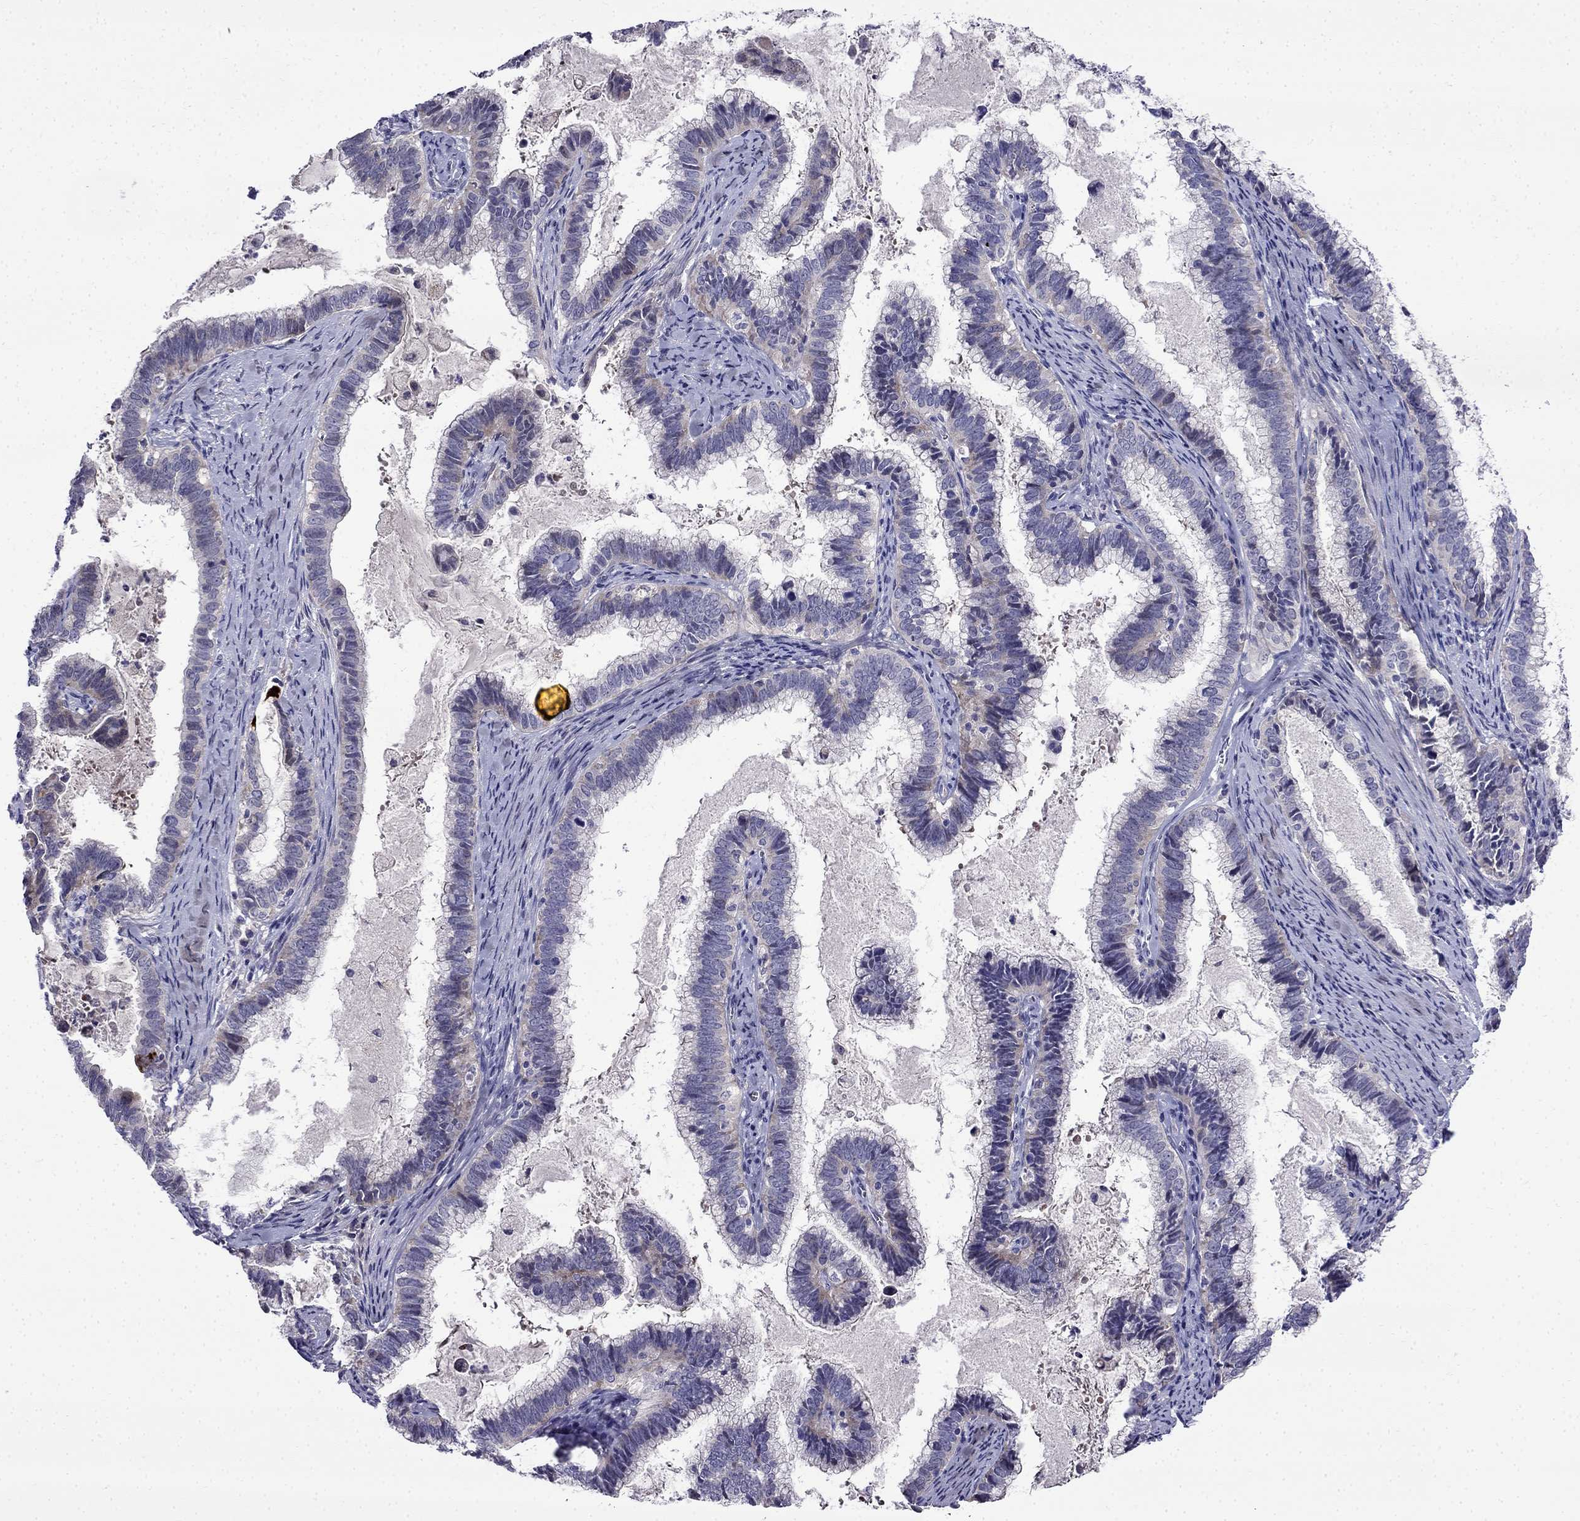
{"staining": {"intensity": "weak", "quantity": "25%-75%", "location": "cytoplasmic/membranous"}, "tissue": "cervical cancer", "cell_type": "Tumor cells", "image_type": "cancer", "snomed": [{"axis": "morphology", "description": "Adenocarcinoma, NOS"}, {"axis": "topography", "description": "Cervix"}], "caption": "Protein staining of cervical cancer tissue exhibits weak cytoplasmic/membranous expression in about 25%-75% of tumor cells.", "gene": "PI16", "patient": {"sex": "female", "age": 61}}